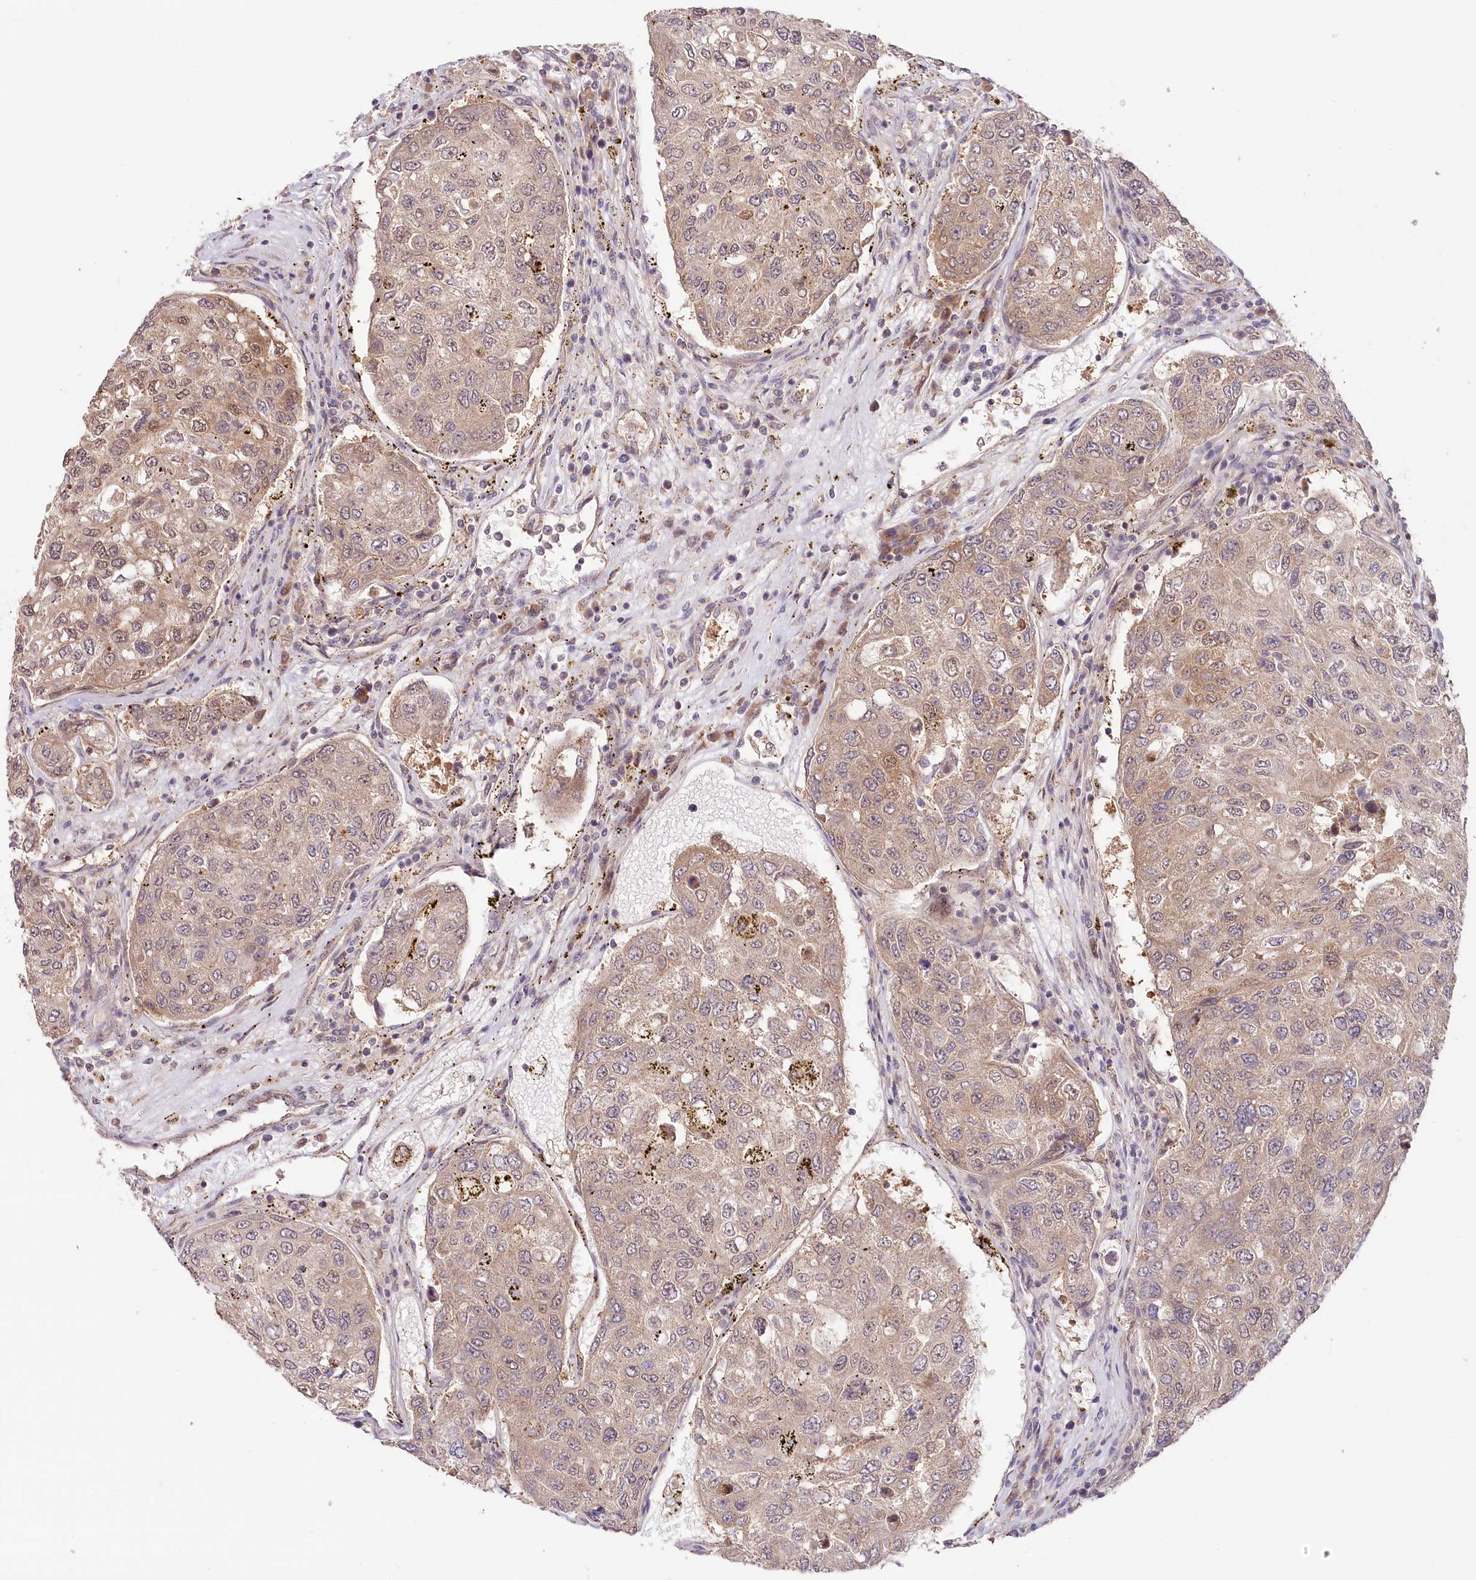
{"staining": {"intensity": "negative", "quantity": "none", "location": "none"}, "tissue": "urothelial cancer", "cell_type": "Tumor cells", "image_type": "cancer", "snomed": [{"axis": "morphology", "description": "Urothelial carcinoma, High grade"}, {"axis": "topography", "description": "Lymph node"}, {"axis": "topography", "description": "Urinary bladder"}], "caption": "DAB (3,3'-diaminobenzidine) immunohistochemical staining of human urothelial carcinoma (high-grade) demonstrates no significant staining in tumor cells.", "gene": "CEP70", "patient": {"sex": "male", "age": 51}}